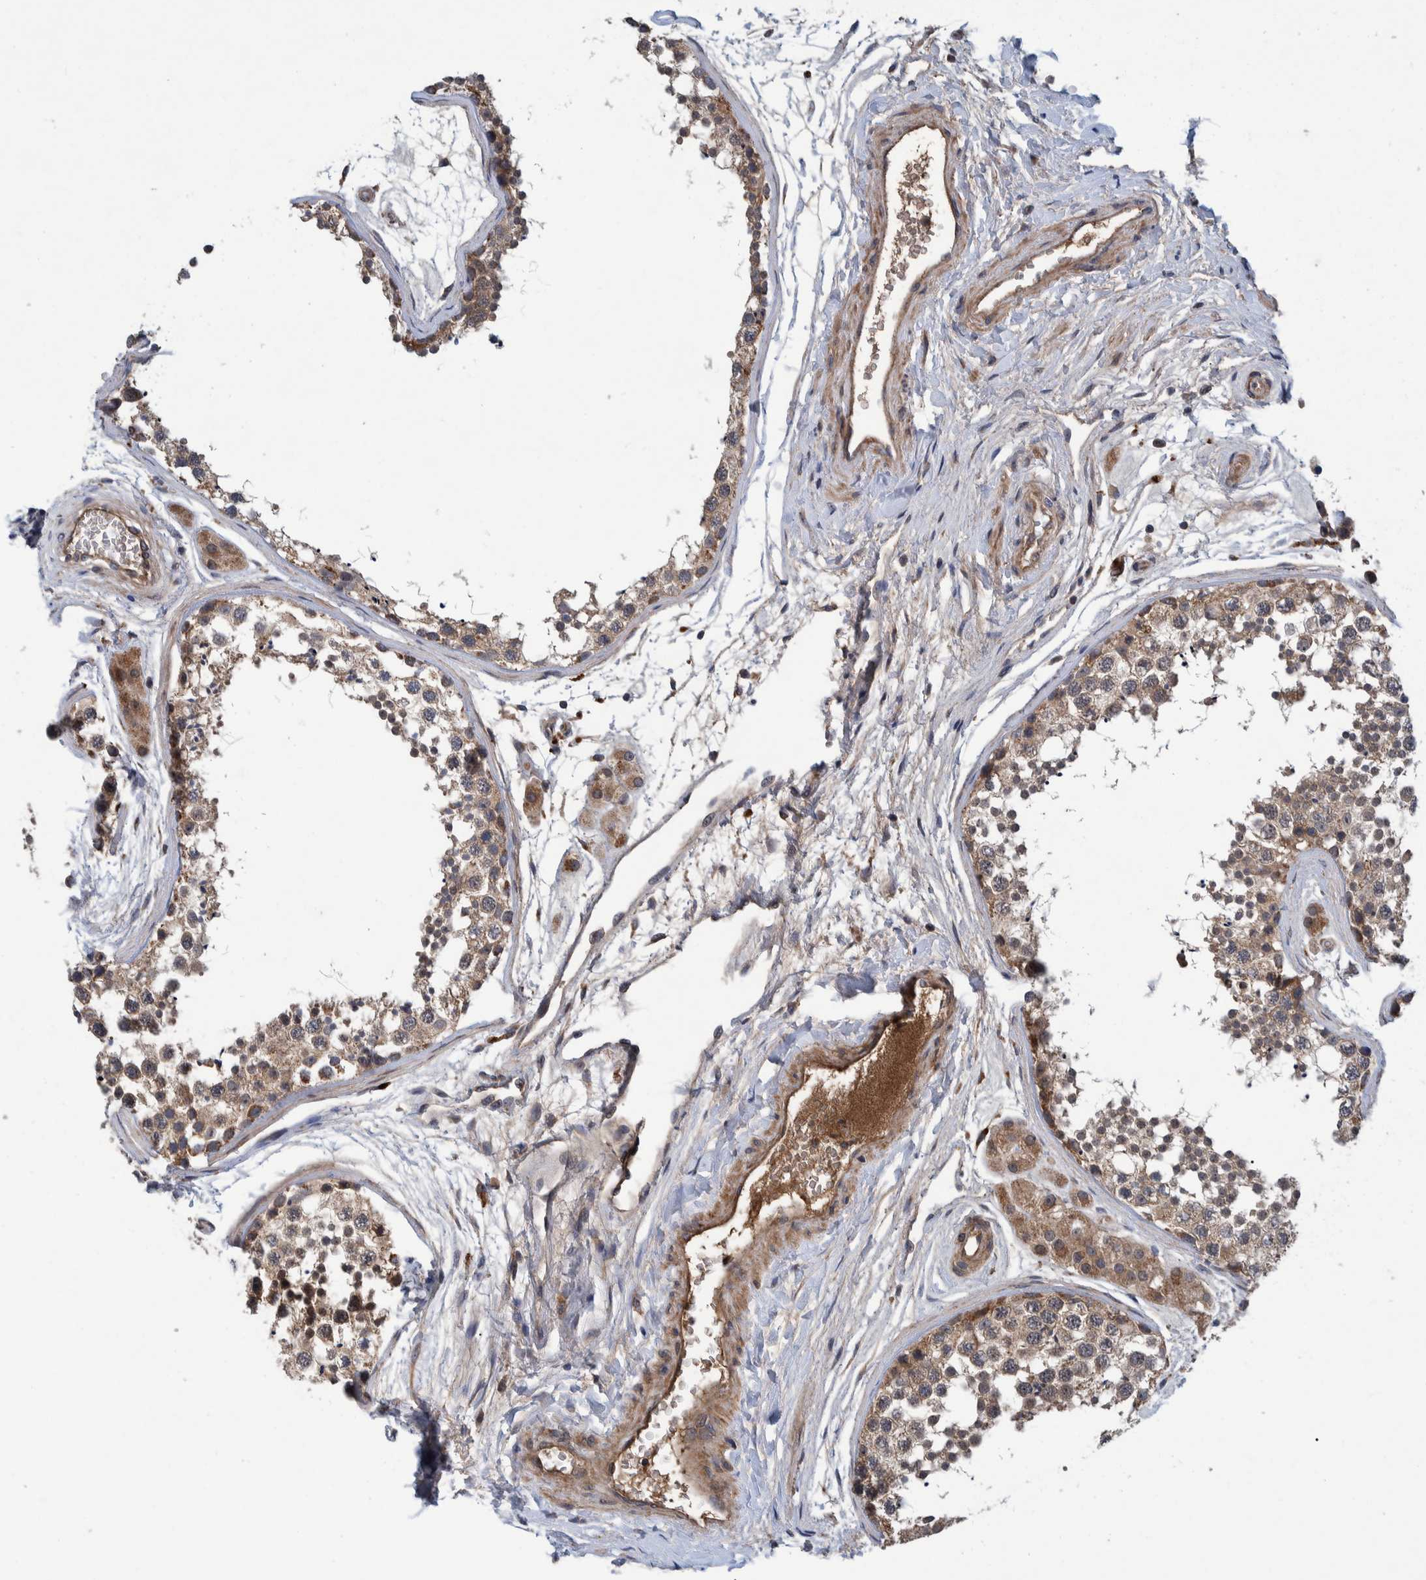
{"staining": {"intensity": "moderate", "quantity": ">75%", "location": "cytoplasmic/membranous"}, "tissue": "testis", "cell_type": "Cells in seminiferous ducts", "image_type": "normal", "snomed": [{"axis": "morphology", "description": "Normal tissue, NOS"}, {"axis": "topography", "description": "Testis"}], "caption": "Immunohistochemical staining of normal testis exhibits medium levels of moderate cytoplasmic/membranous staining in approximately >75% of cells in seminiferous ducts. The staining is performed using DAB (3,3'-diaminobenzidine) brown chromogen to label protein expression. The nuclei are counter-stained blue using hematoxylin.", "gene": "ITIH3", "patient": {"sex": "male", "age": 56}}